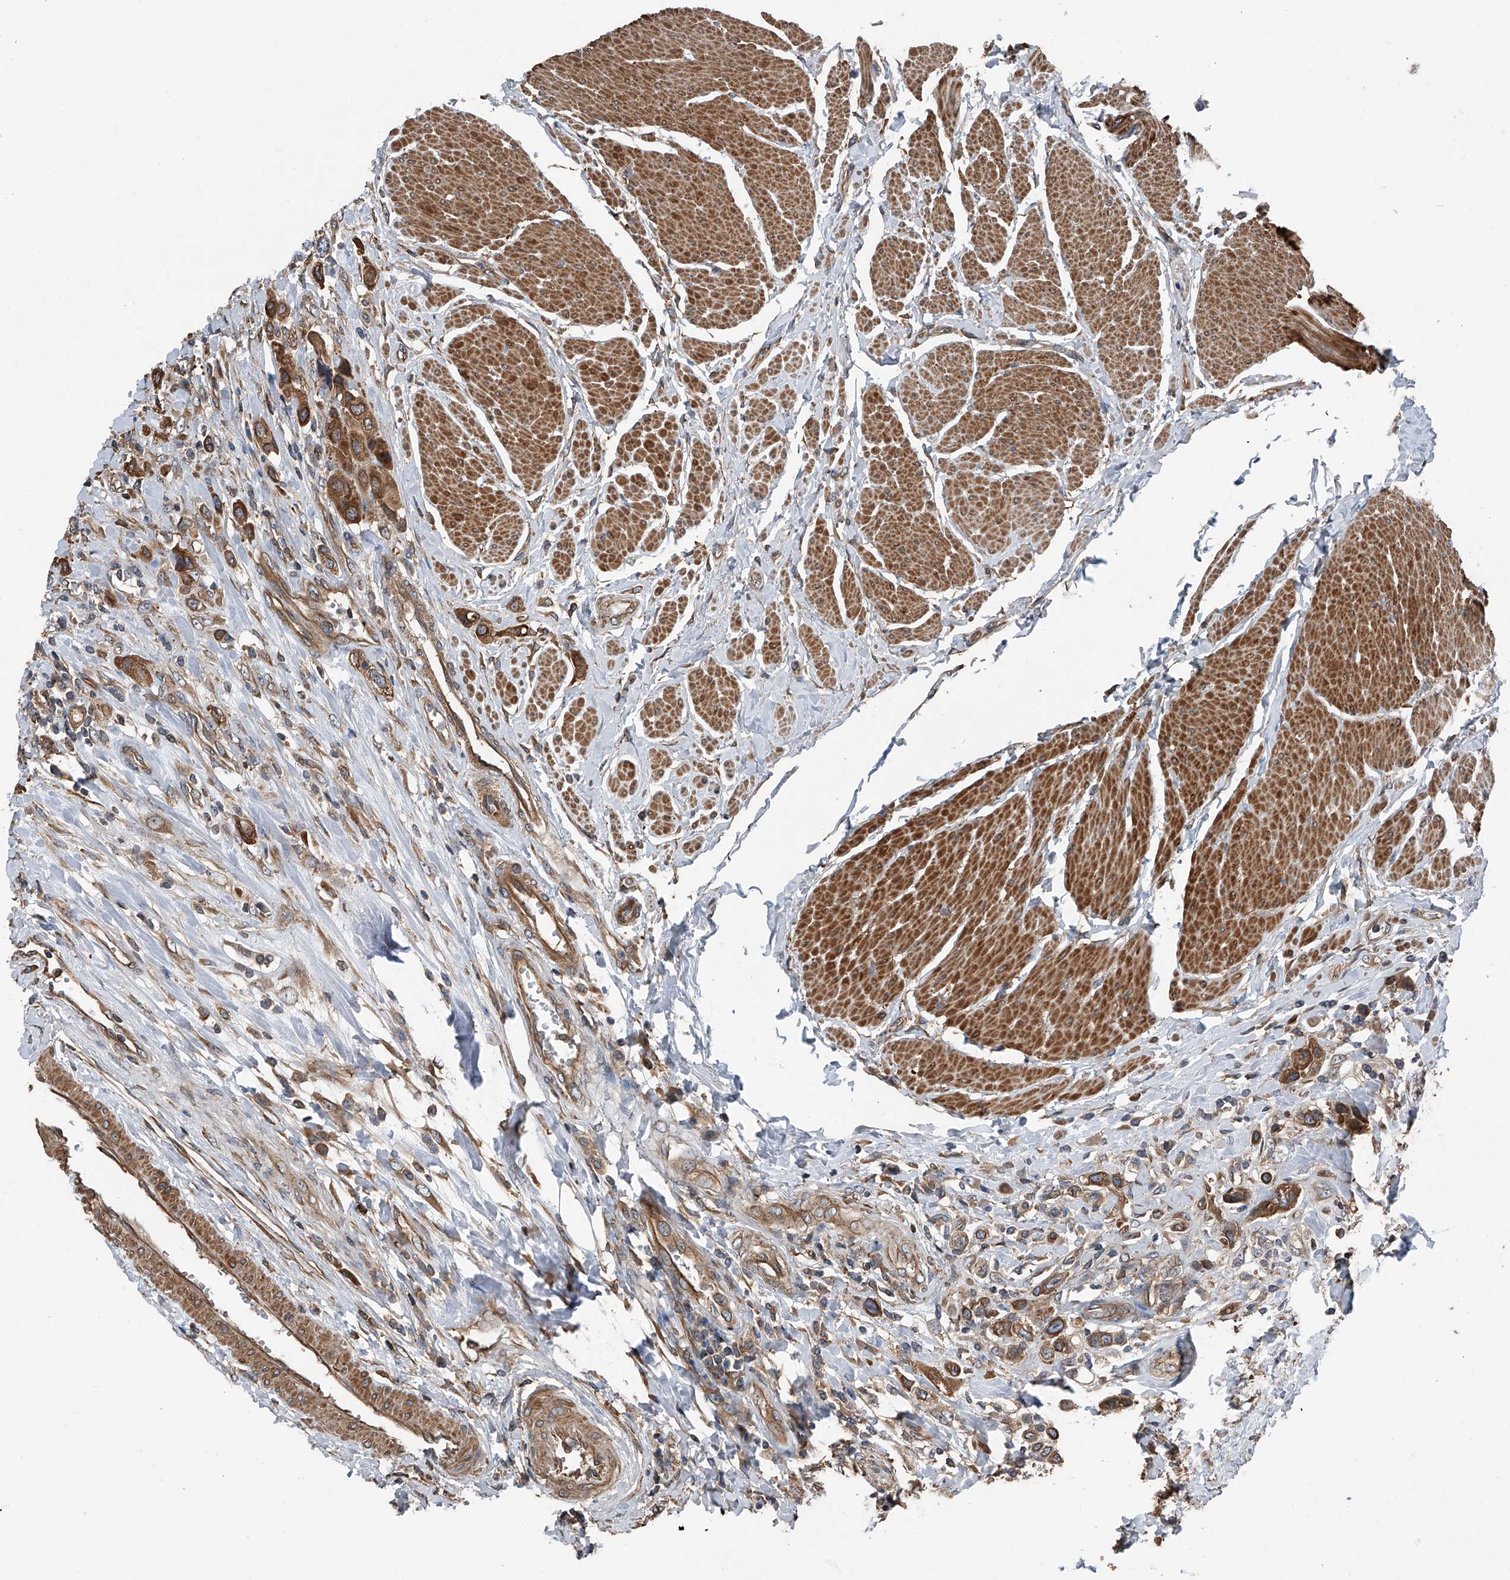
{"staining": {"intensity": "strong", "quantity": "25%-75%", "location": "cytoplasmic/membranous"}, "tissue": "urothelial cancer", "cell_type": "Tumor cells", "image_type": "cancer", "snomed": [{"axis": "morphology", "description": "Urothelial carcinoma, High grade"}, {"axis": "topography", "description": "Urinary bladder"}], "caption": "Protein expression analysis of human urothelial cancer reveals strong cytoplasmic/membranous positivity in about 25%-75% of tumor cells.", "gene": "KCNJ2", "patient": {"sex": "male", "age": 50}}